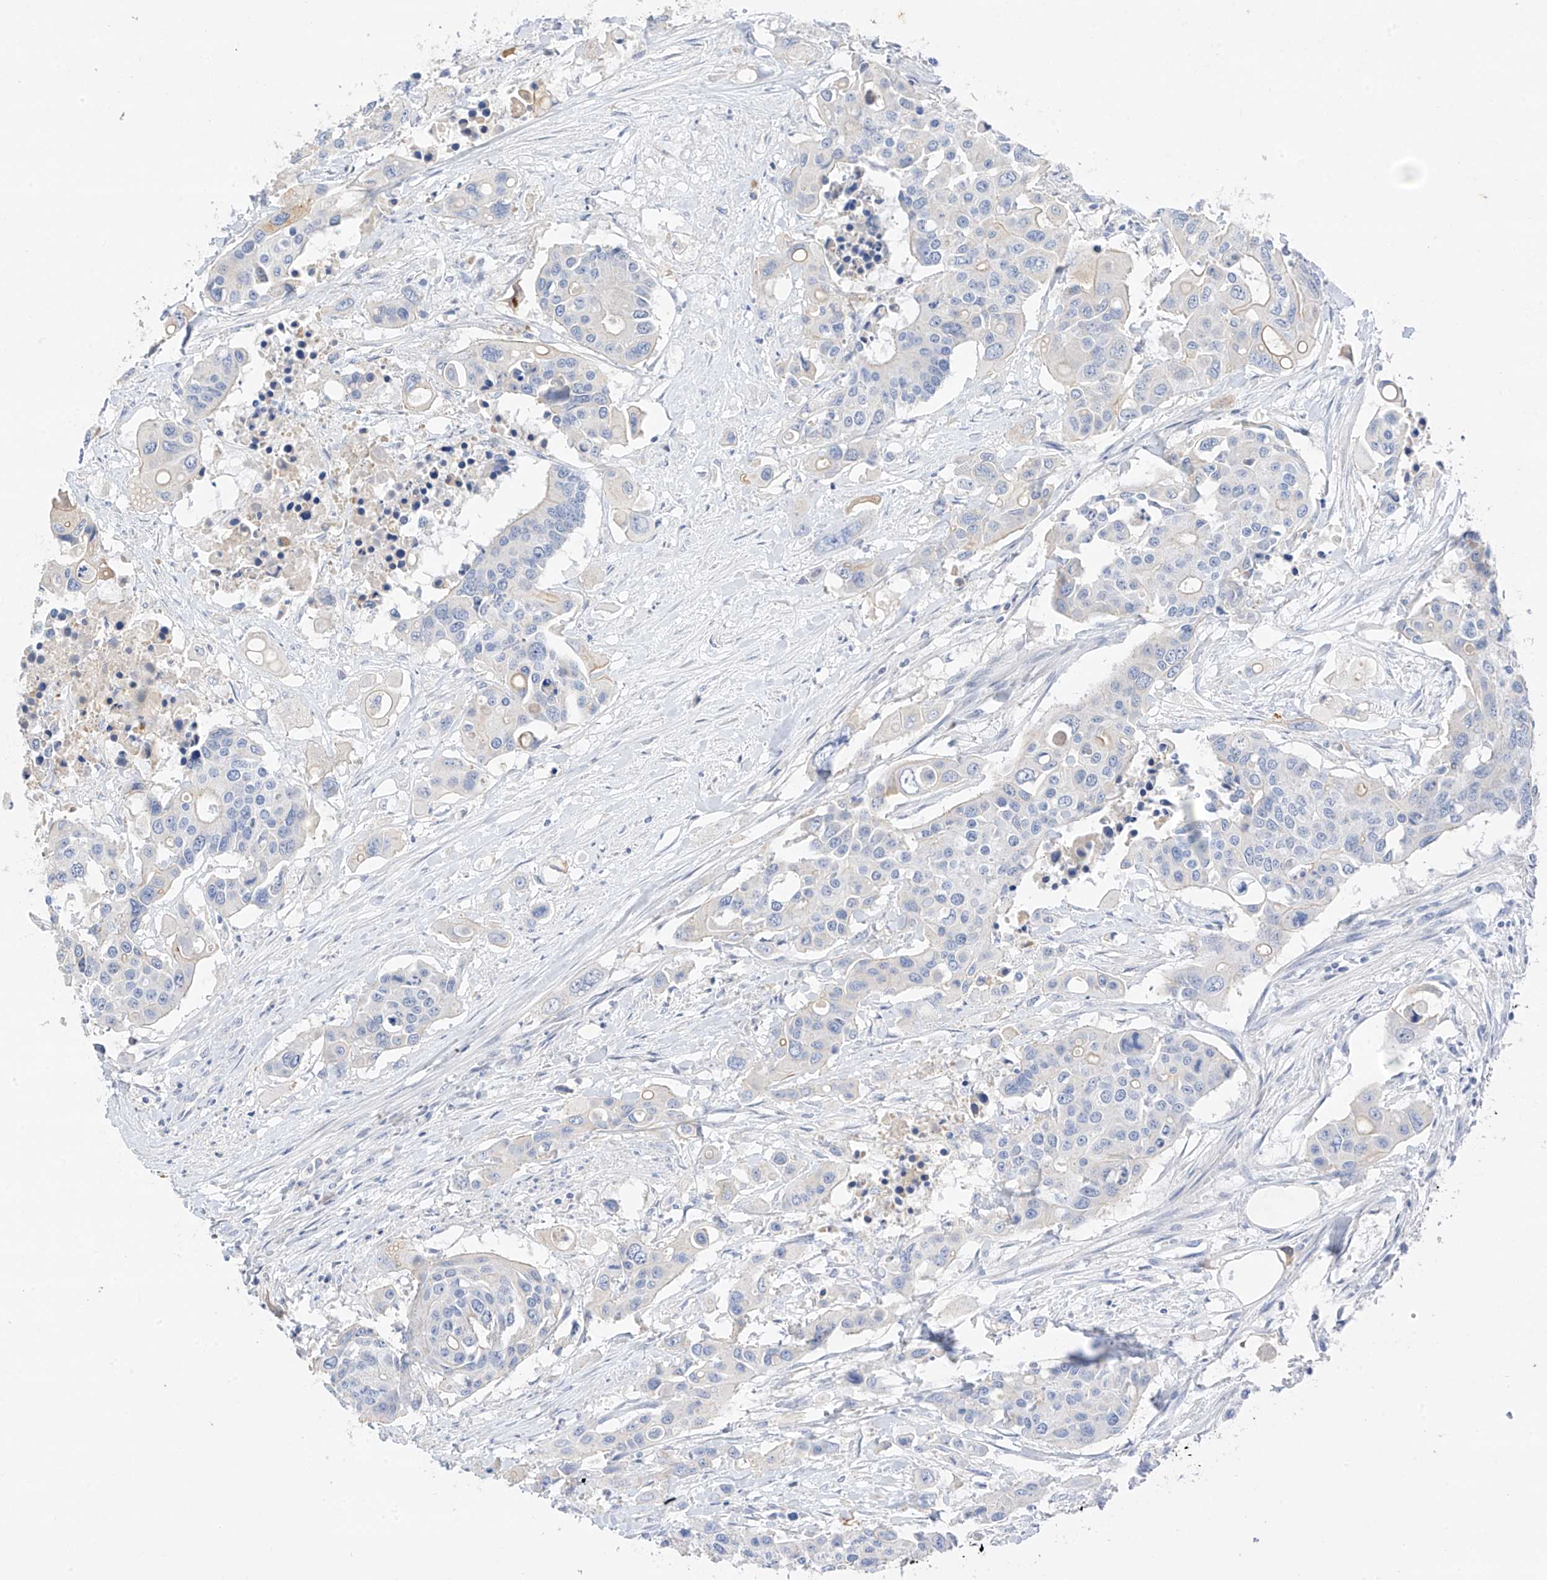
{"staining": {"intensity": "negative", "quantity": "none", "location": "none"}, "tissue": "colorectal cancer", "cell_type": "Tumor cells", "image_type": "cancer", "snomed": [{"axis": "morphology", "description": "Adenocarcinoma, NOS"}, {"axis": "topography", "description": "Colon"}], "caption": "Immunohistochemistry (IHC) of human adenocarcinoma (colorectal) exhibits no expression in tumor cells.", "gene": "CAPN13", "patient": {"sex": "male", "age": 77}}